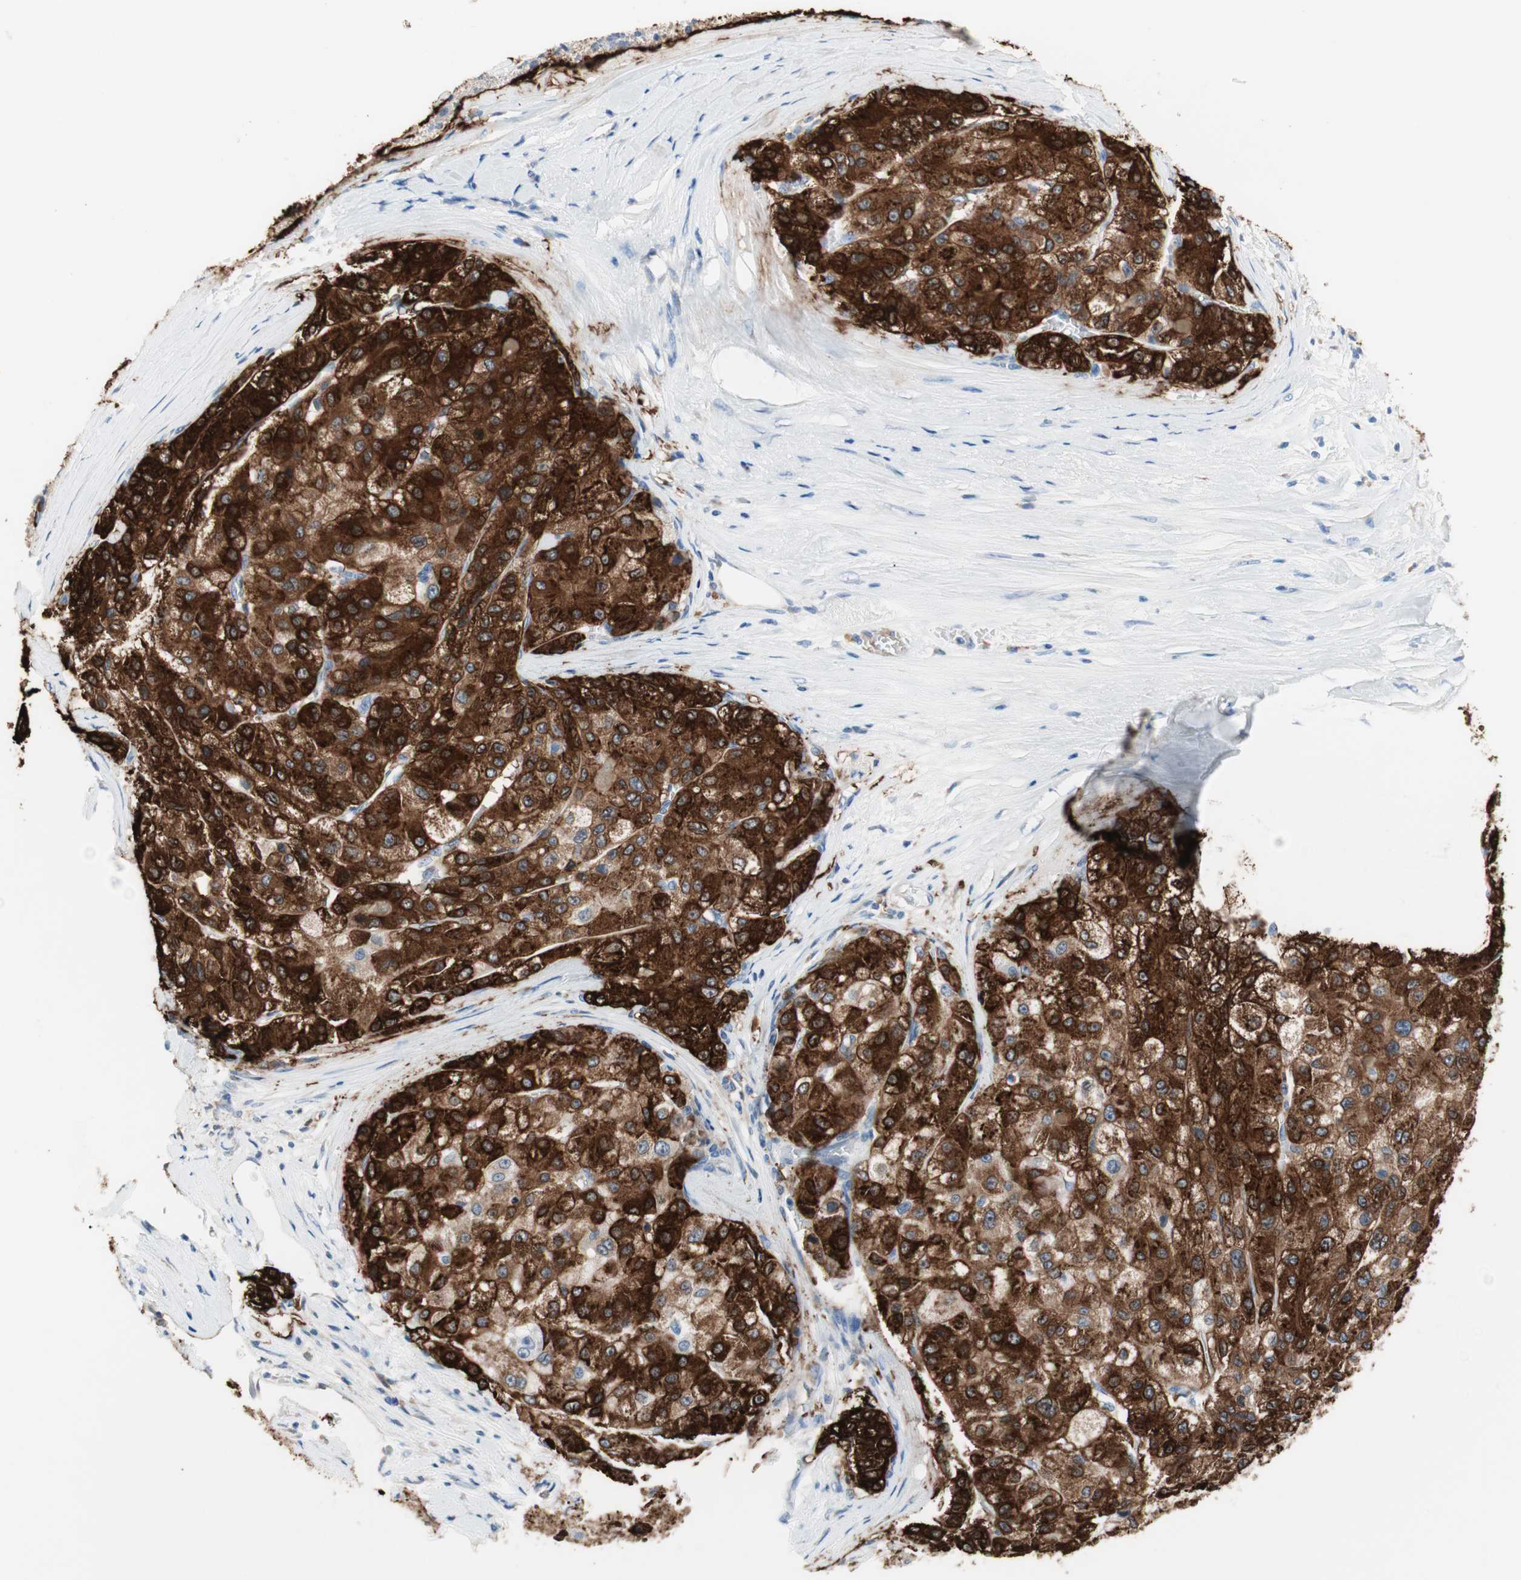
{"staining": {"intensity": "strong", "quantity": "25%-75%", "location": "cytoplasmic/membranous"}, "tissue": "liver cancer", "cell_type": "Tumor cells", "image_type": "cancer", "snomed": [{"axis": "morphology", "description": "Carcinoma, Hepatocellular, NOS"}, {"axis": "topography", "description": "Liver"}], "caption": "A micrograph of liver hepatocellular carcinoma stained for a protein exhibits strong cytoplasmic/membranous brown staining in tumor cells.", "gene": "GLUL", "patient": {"sex": "male", "age": 80}}